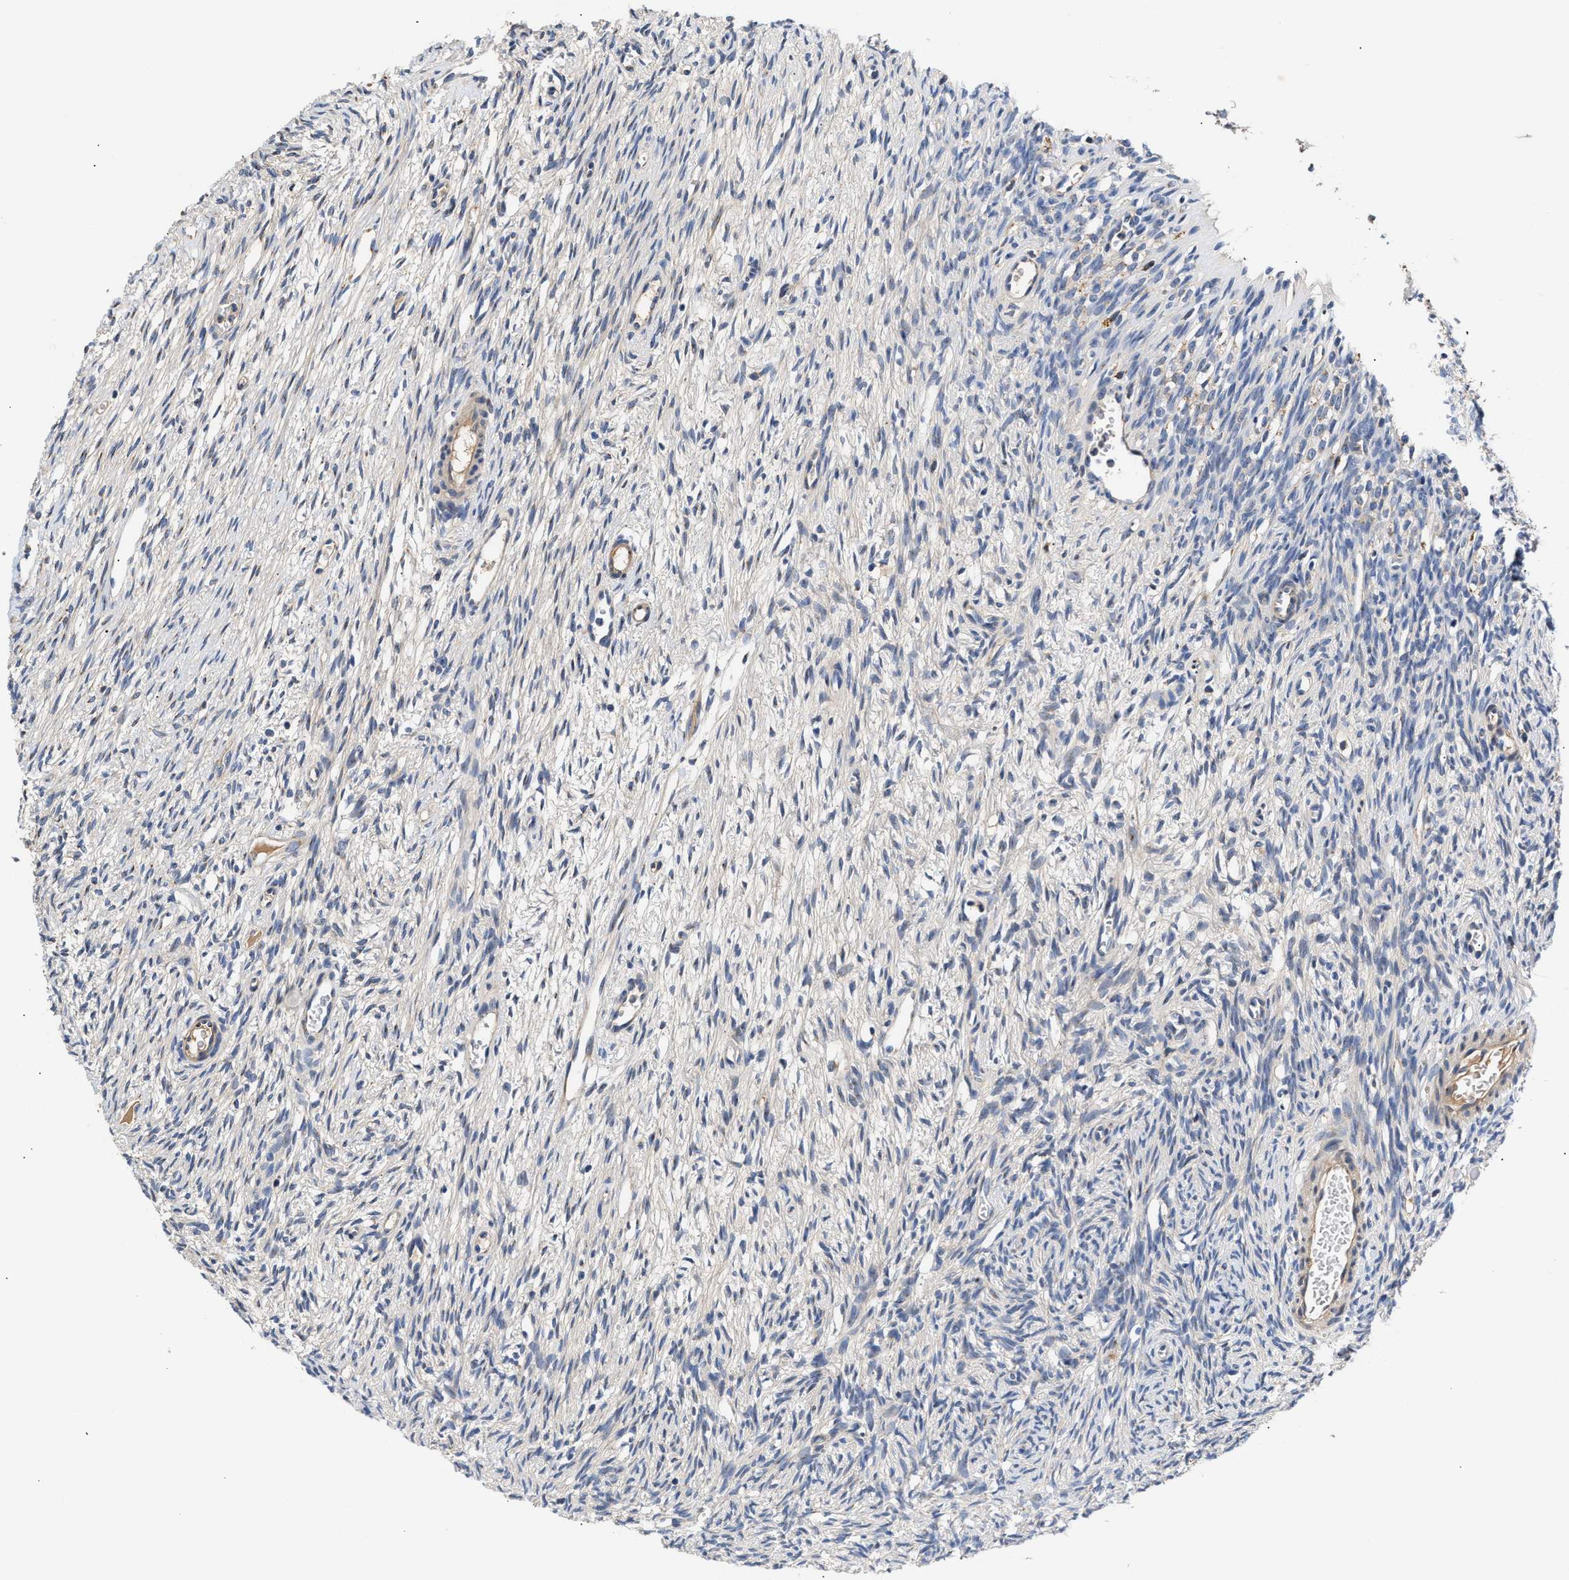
{"staining": {"intensity": "moderate", "quantity": "25%-75%", "location": "cytoplasmic/membranous"}, "tissue": "ovary", "cell_type": "Follicle cells", "image_type": "normal", "snomed": [{"axis": "morphology", "description": "Normal tissue, NOS"}, {"axis": "topography", "description": "Ovary"}], "caption": "Ovary stained with immunohistochemistry demonstrates moderate cytoplasmic/membranous staining in about 25%-75% of follicle cells.", "gene": "CCDC146", "patient": {"sex": "female", "age": 33}}